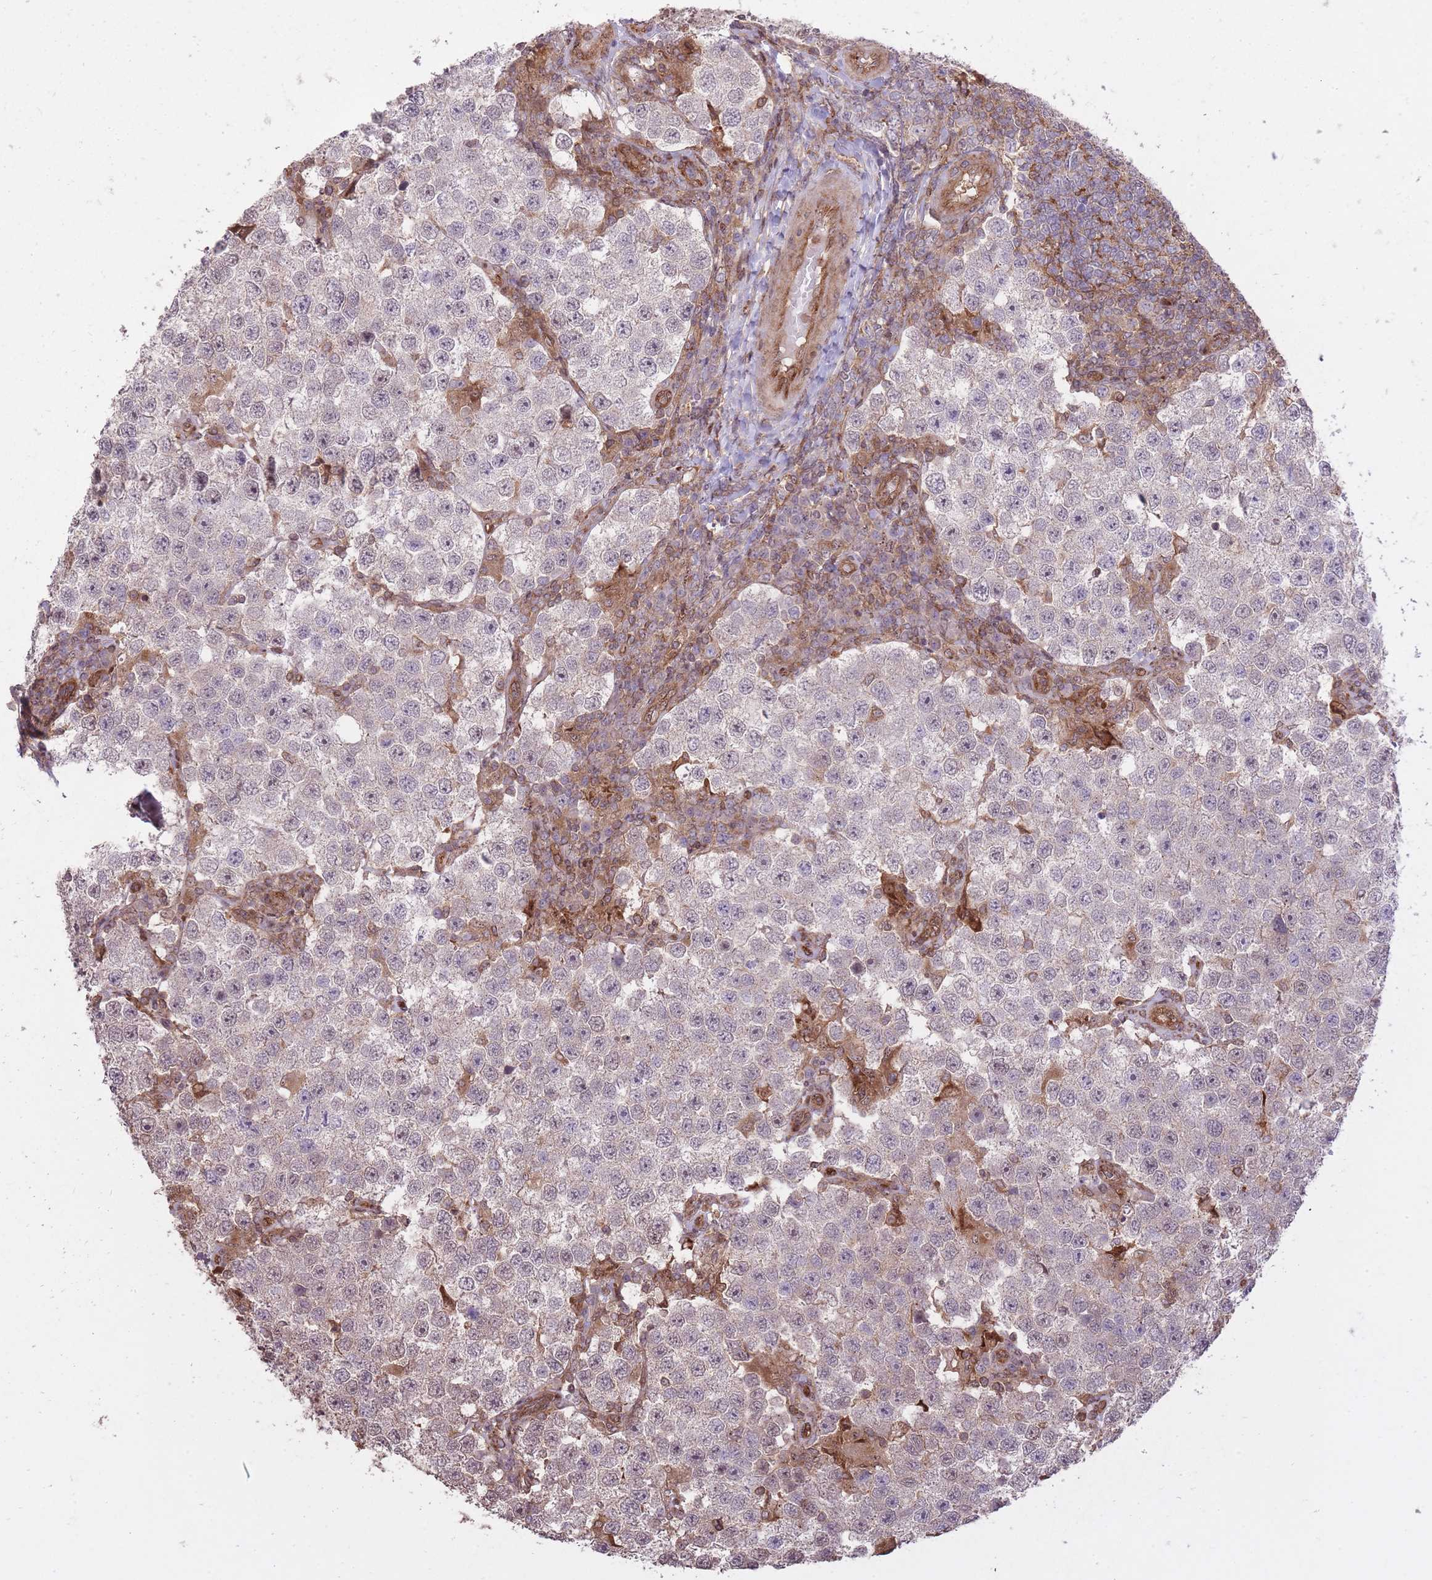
{"staining": {"intensity": "negative", "quantity": "none", "location": "none"}, "tissue": "testis cancer", "cell_type": "Tumor cells", "image_type": "cancer", "snomed": [{"axis": "morphology", "description": "Seminoma, NOS"}, {"axis": "topography", "description": "Testis"}], "caption": "Testis seminoma stained for a protein using IHC shows no expression tumor cells.", "gene": "PLD1", "patient": {"sex": "male", "age": 37}}